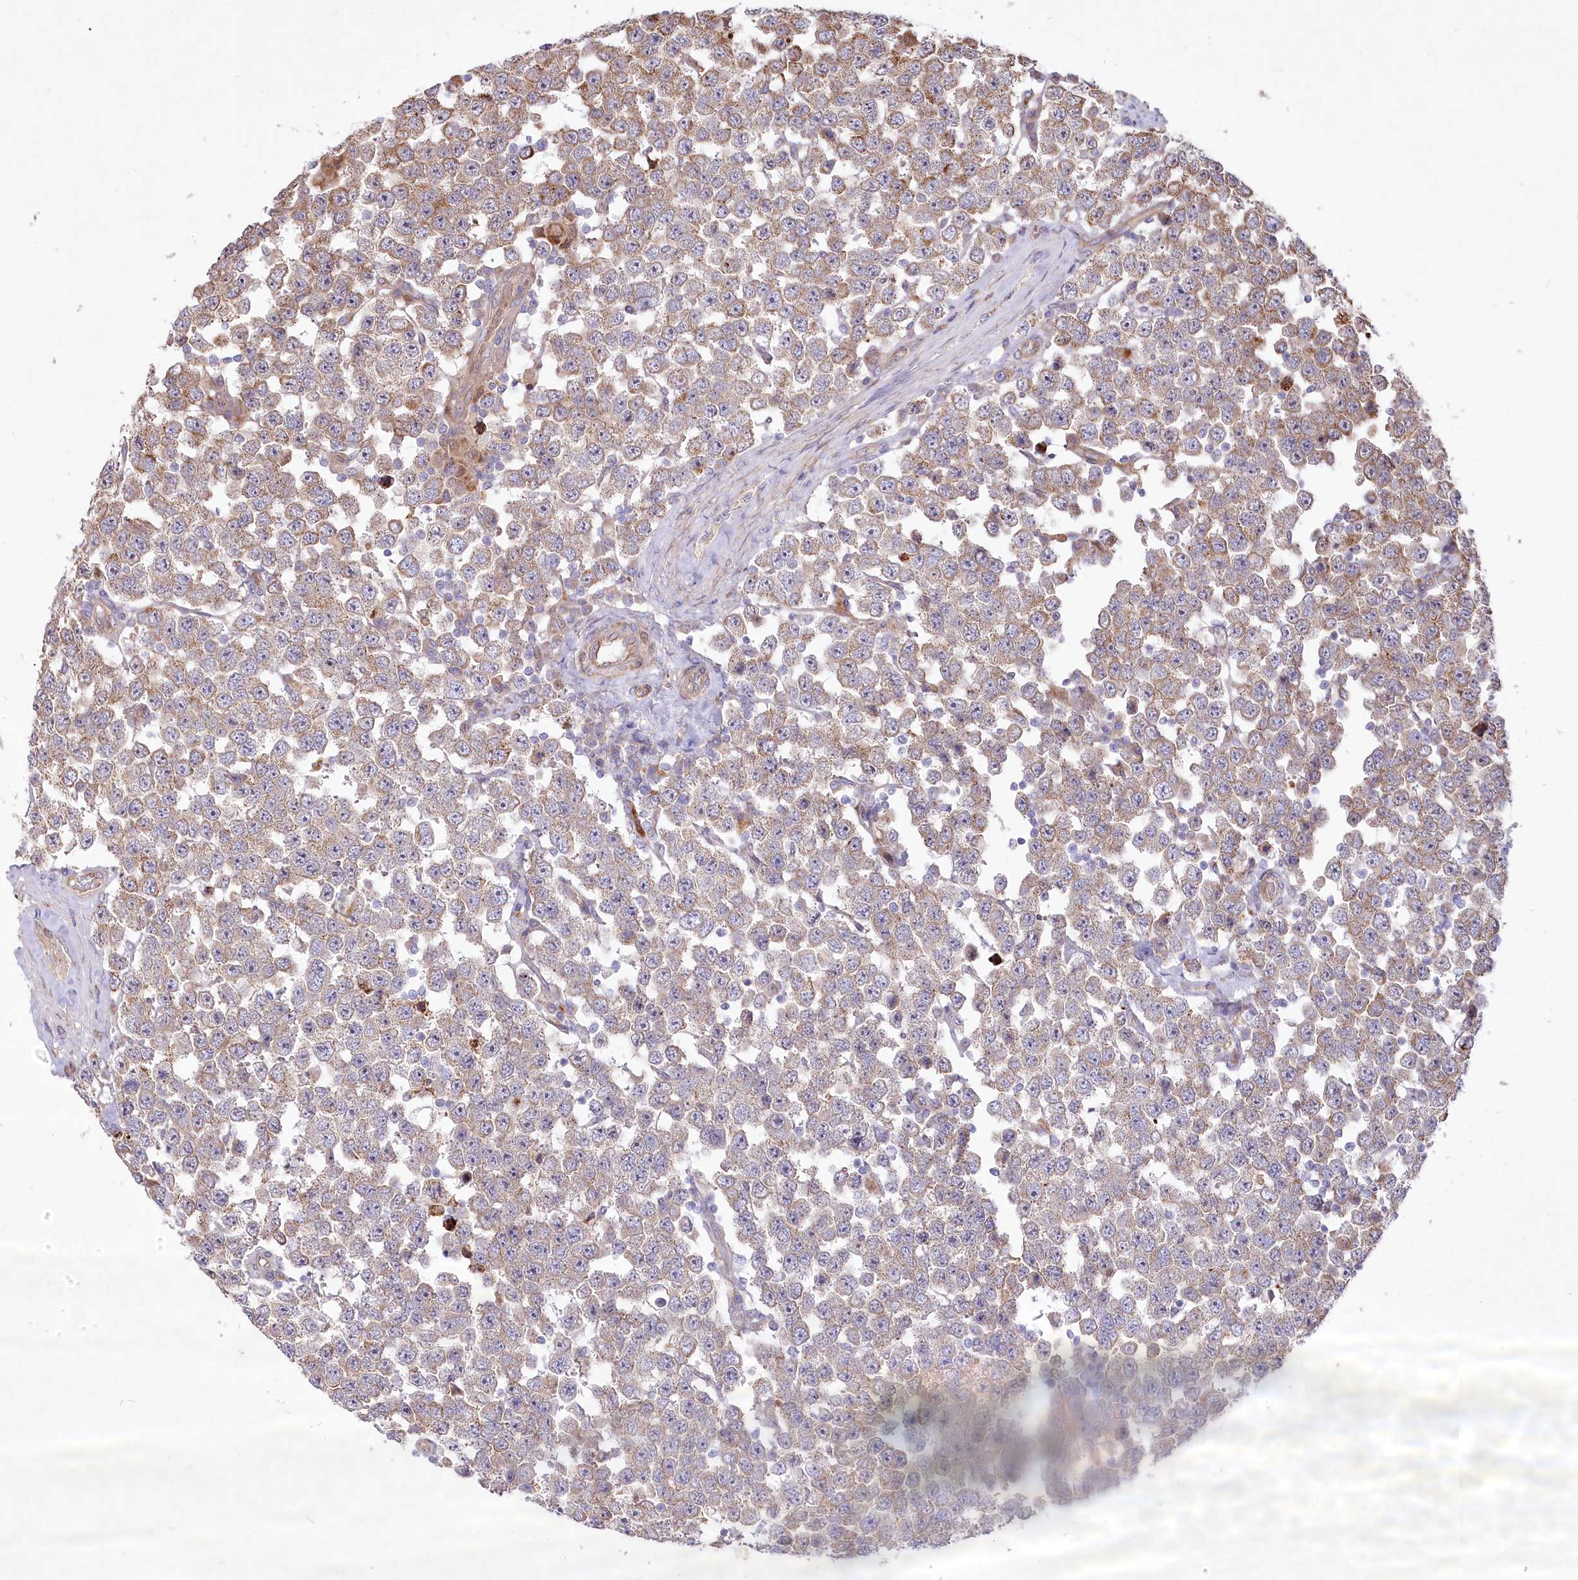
{"staining": {"intensity": "weak", "quantity": "25%-75%", "location": "cytoplasmic/membranous"}, "tissue": "testis cancer", "cell_type": "Tumor cells", "image_type": "cancer", "snomed": [{"axis": "morphology", "description": "Seminoma, NOS"}, {"axis": "topography", "description": "Testis"}], "caption": "Human testis seminoma stained for a protein (brown) demonstrates weak cytoplasmic/membranous positive staining in approximately 25%-75% of tumor cells.", "gene": "PSTK", "patient": {"sex": "male", "age": 28}}